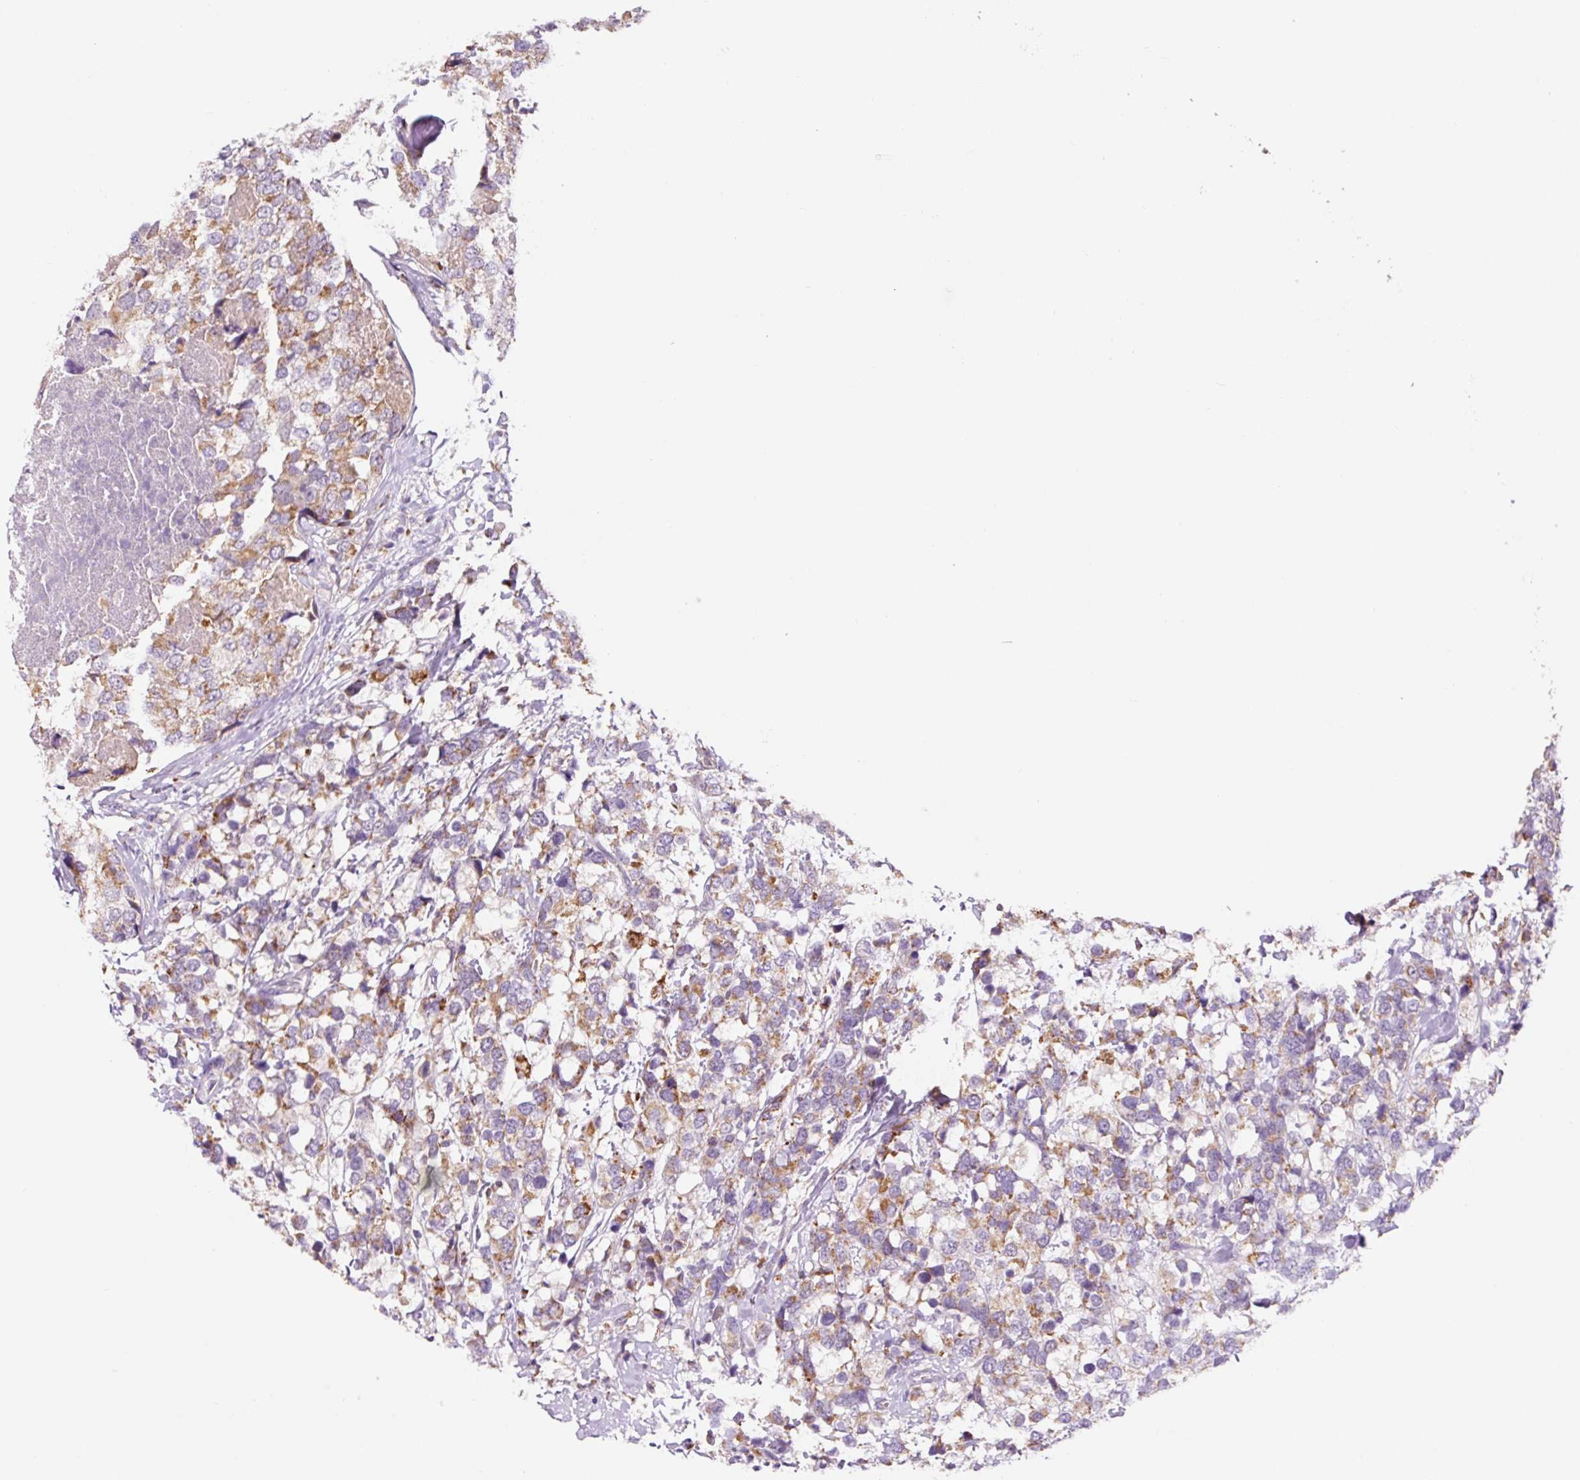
{"staining": {"intensity": "moderate", "quantity": ">75%", "location": "cytoplasmic/membranous"}, "tissue": "breast cancer", "cell_type": "Tumor cells", "image_type": "cancer", "snomed": [{"axis": "morphology", "description": "Lobular carcinoma"}, {"axis": "topography", "description": "Breast"}], "caption": "Moderate cytoplasmic/membranous positivity is present in approximately >75% of tumor cells in breast cancer.", "gene": "PCK2", "patient": {"sex": "female", "age": 59}}